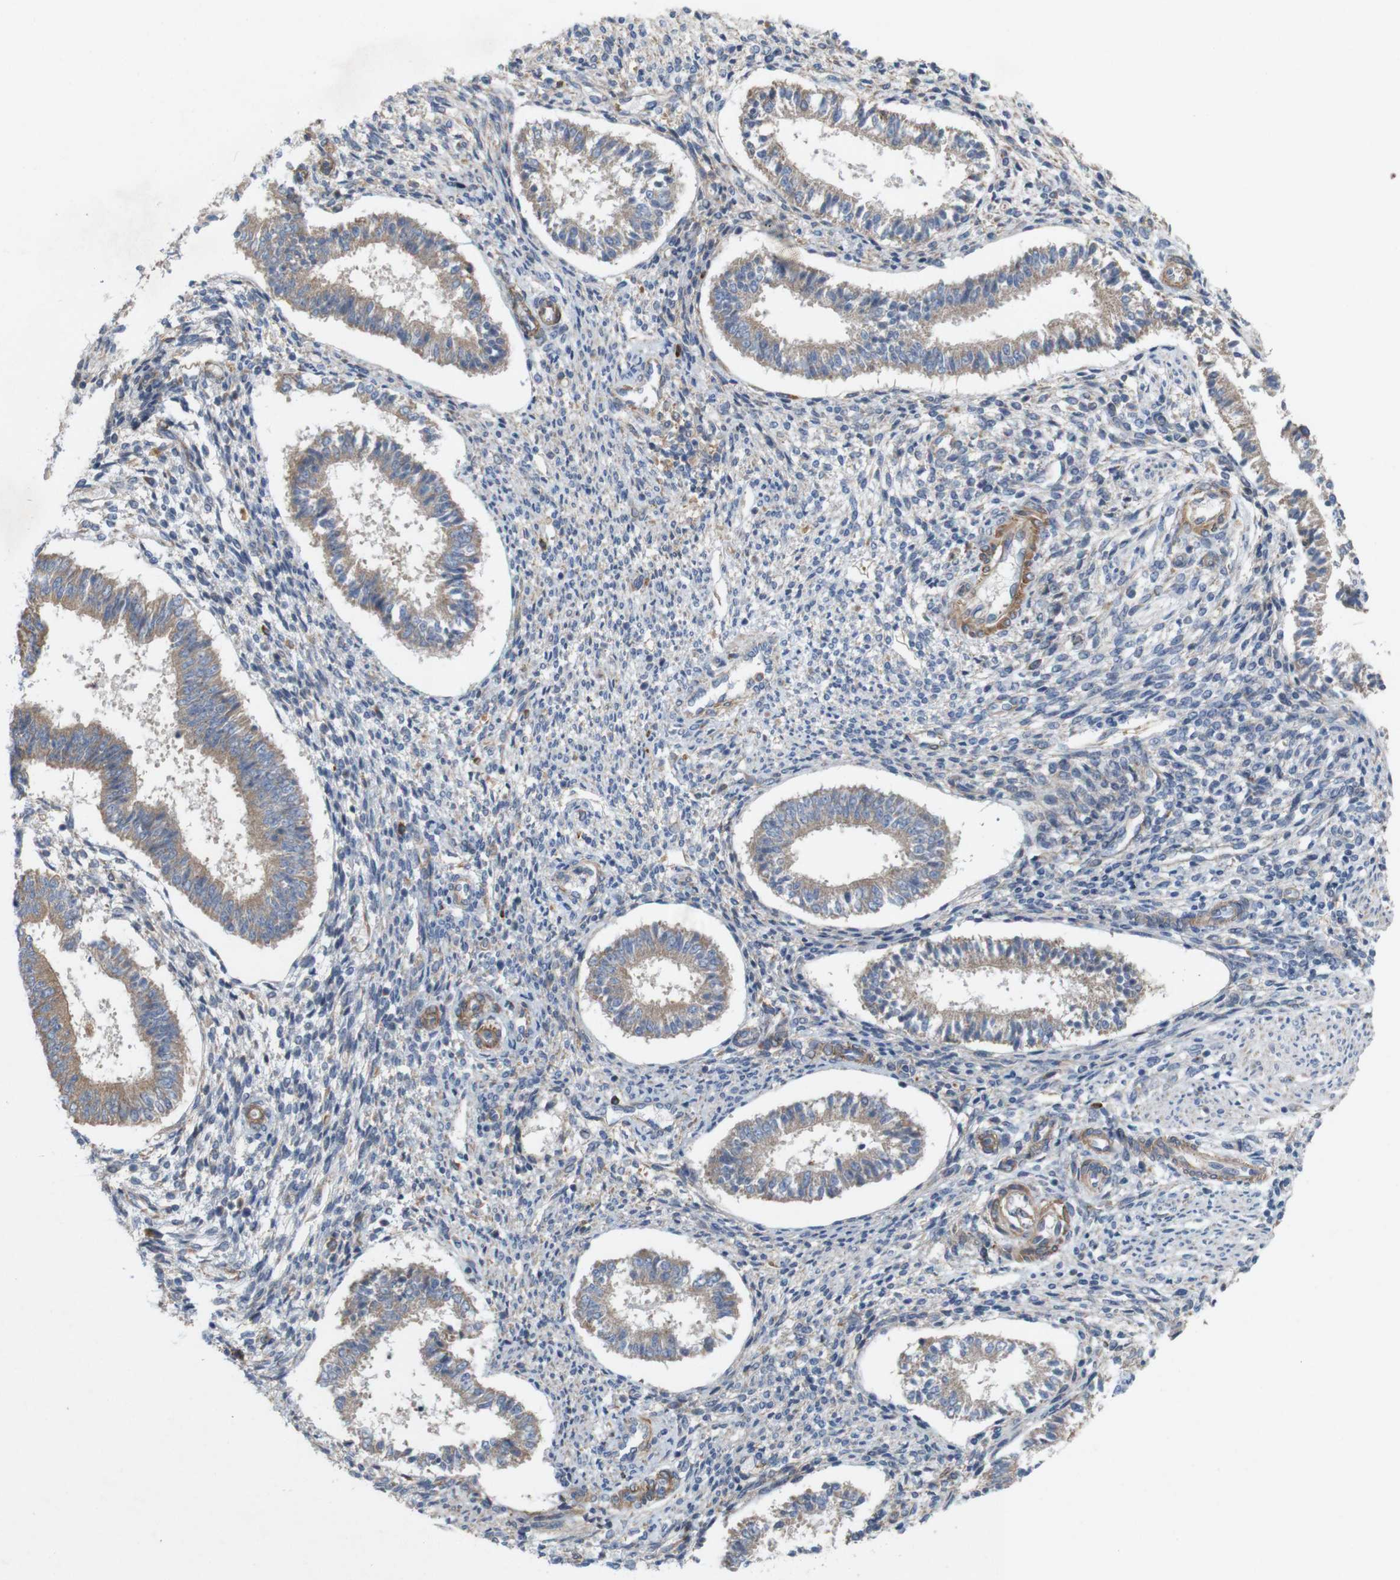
{"staining": {"intensity": "weak", "quantity": "<25%", "location": "cytoplasmic/membranous"}, "tissue": "endometrium", "cell_type": "Cells in endometrial stroma", "image_type": "normal", "snomed": [{"axis": "morphology", "description": "Normal tissue, NOS"}, {"axis": "topography", "description": "Endometrium"}], "caption": "Normal endometrium was stained to show a protein in brown. There is no significant expression in cells in endometrial stroma. (Brightfield microscopy of DAB immunohistochemistry (IHC) at high magnification).", "gene": "SIGLEC8", "patient": {"sex": "female", "age": 35}}